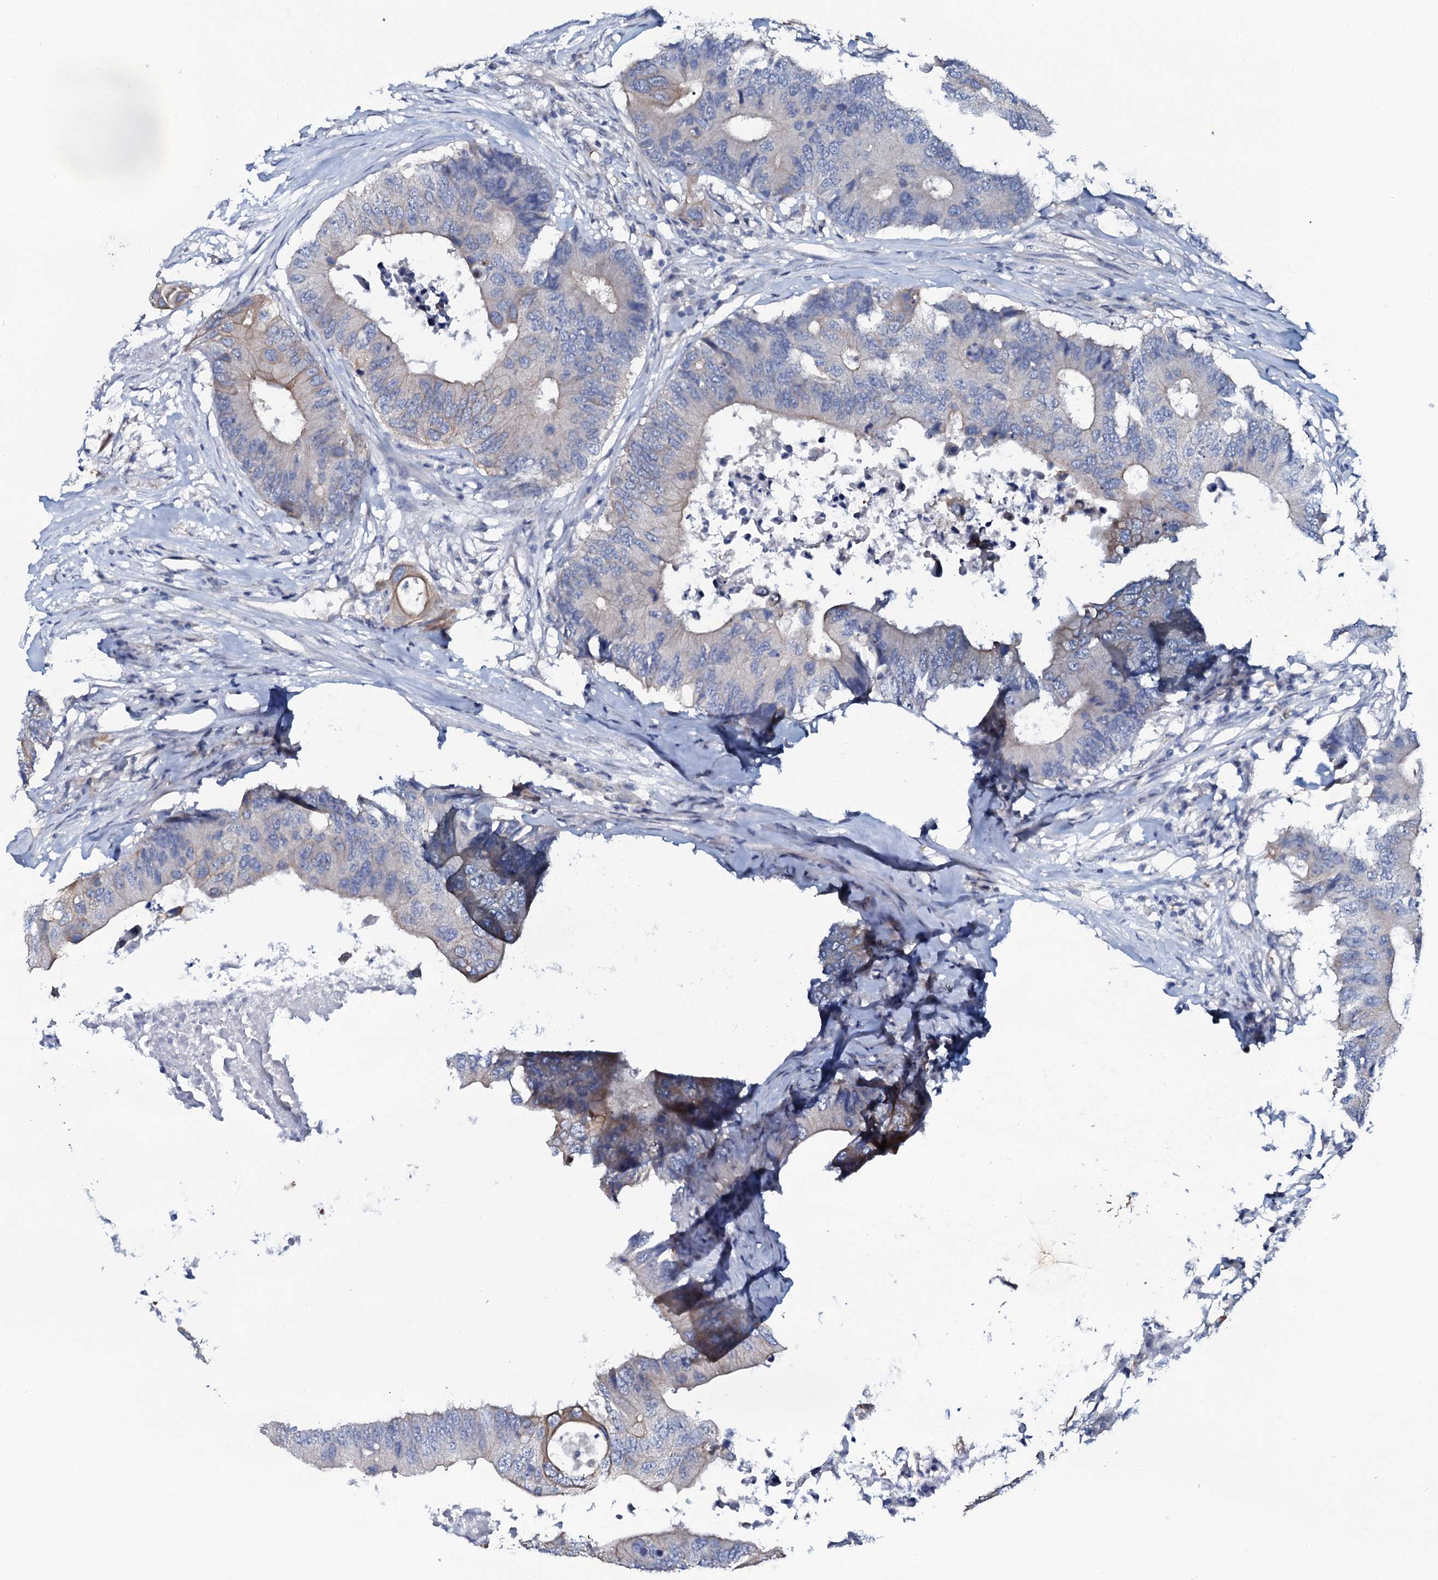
{"staining": {"intensity": "negative", "quantity": "none", "location": "none"}, "tissue": "colorectal cancer", "cell_type": "Tumor cells", "image_type": "cancer", "snomed": [{"axis": "morphology", "description": "Adenocarcinoma, NOS"}, {"axis": "topography", "description": "Colon"}], "caption": "Immunohistochemistry (IHC) image of neoplastic tissue: human colorectal adenocarcinoma stained with DAB exhibits no significant protein expression in tumor cells.", "gene": "C10orf88", "patient": {"sex": "male", "age": 71}}